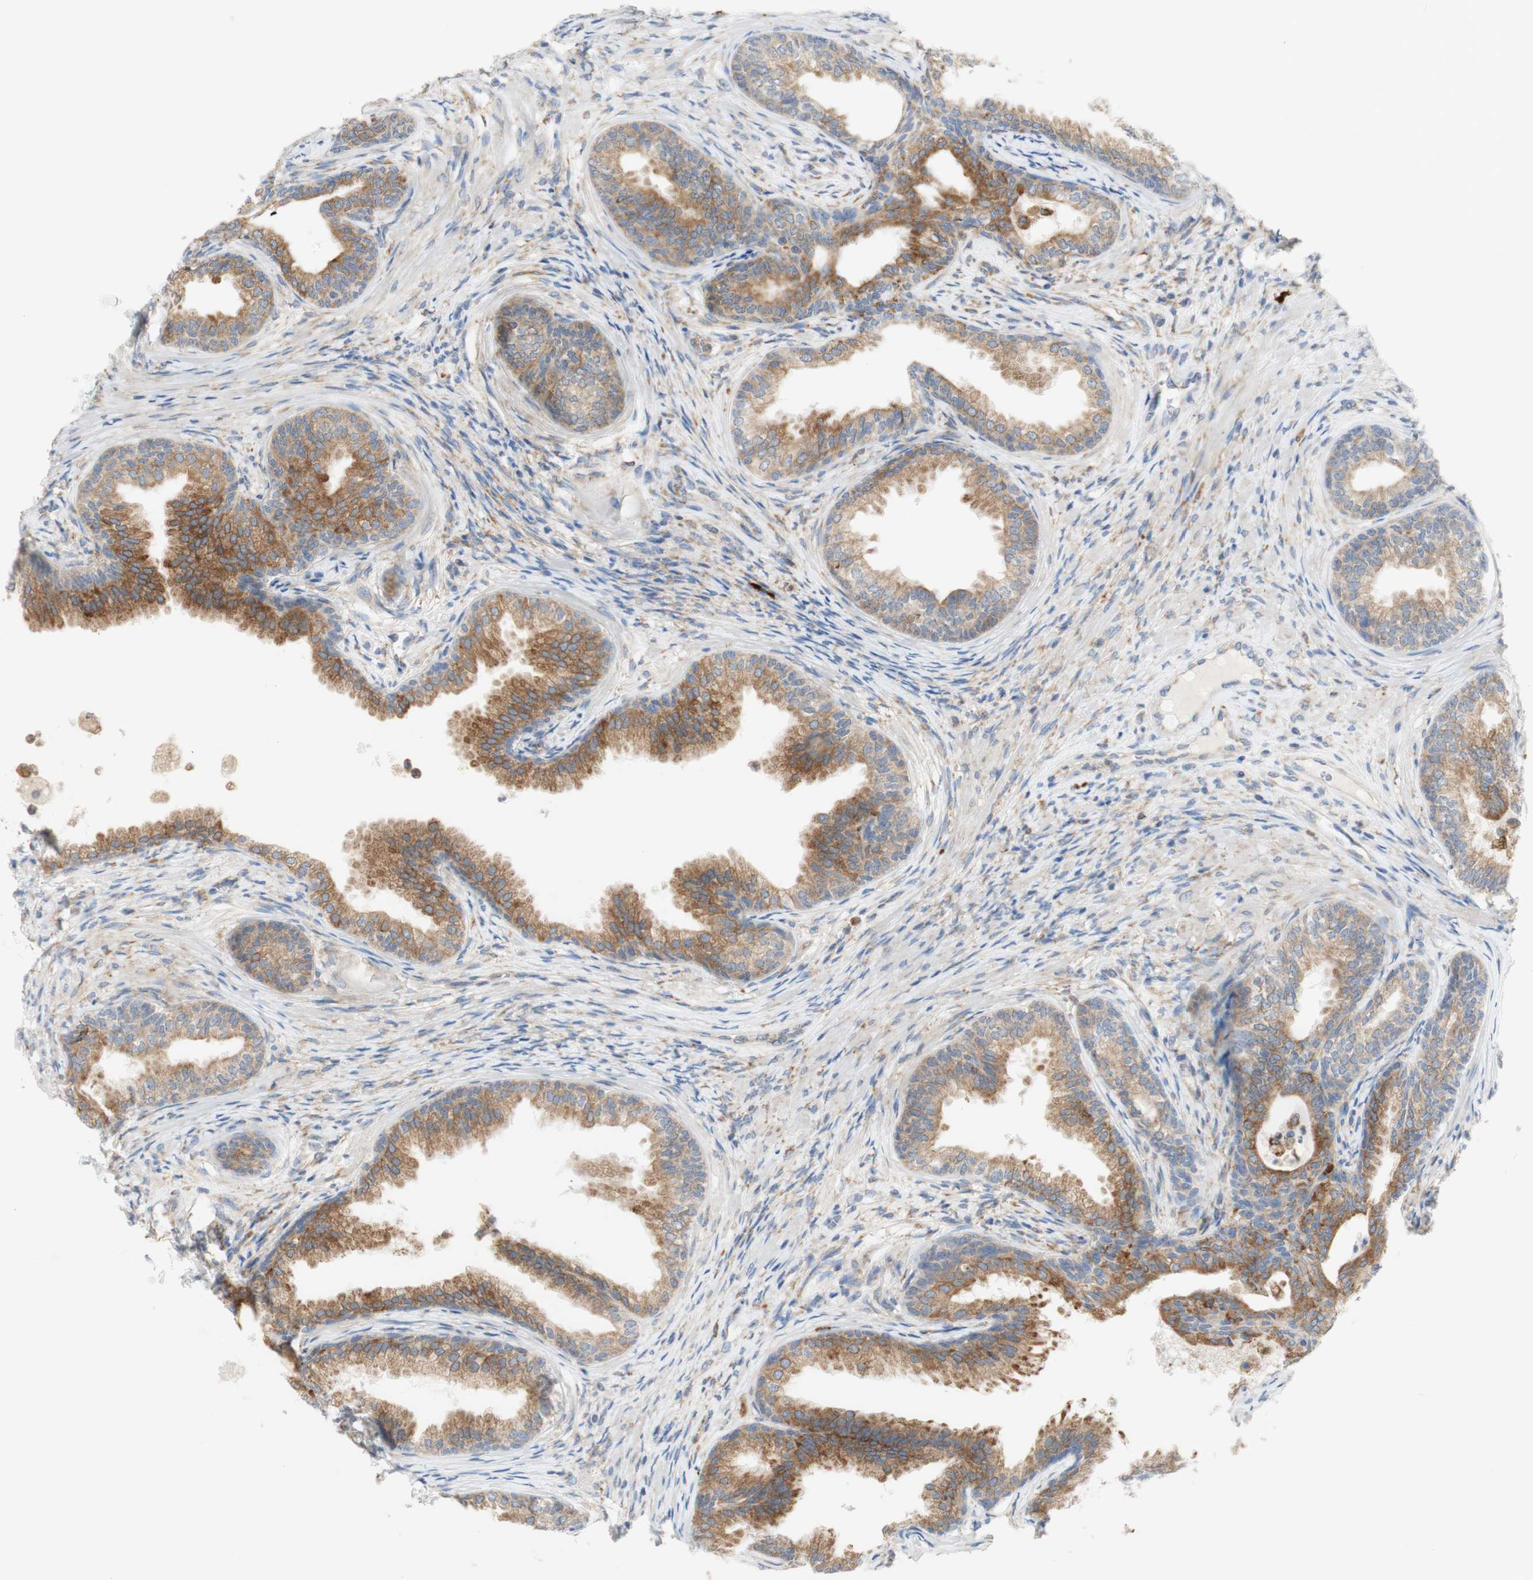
{"staining": {"intensity": "moderate", "quantity": ">75%", "location": "cytoplasmic/membranous"}, "tissue": "prostate", "cell_type": "Glandular cells", "image_type": "normal", "snomed": [{"axis": "morphology", "description": "Normal tissue, NOS"}, {"axis": "topography", "description": "Prostate"}], "caption": "Prostate stained with a brown dye reveals moderate cytoplasmic/membranous positive expression in about >75% of glandular cells.", "gene": "MANF", "patient": {"sex": "male", "age": 76}}